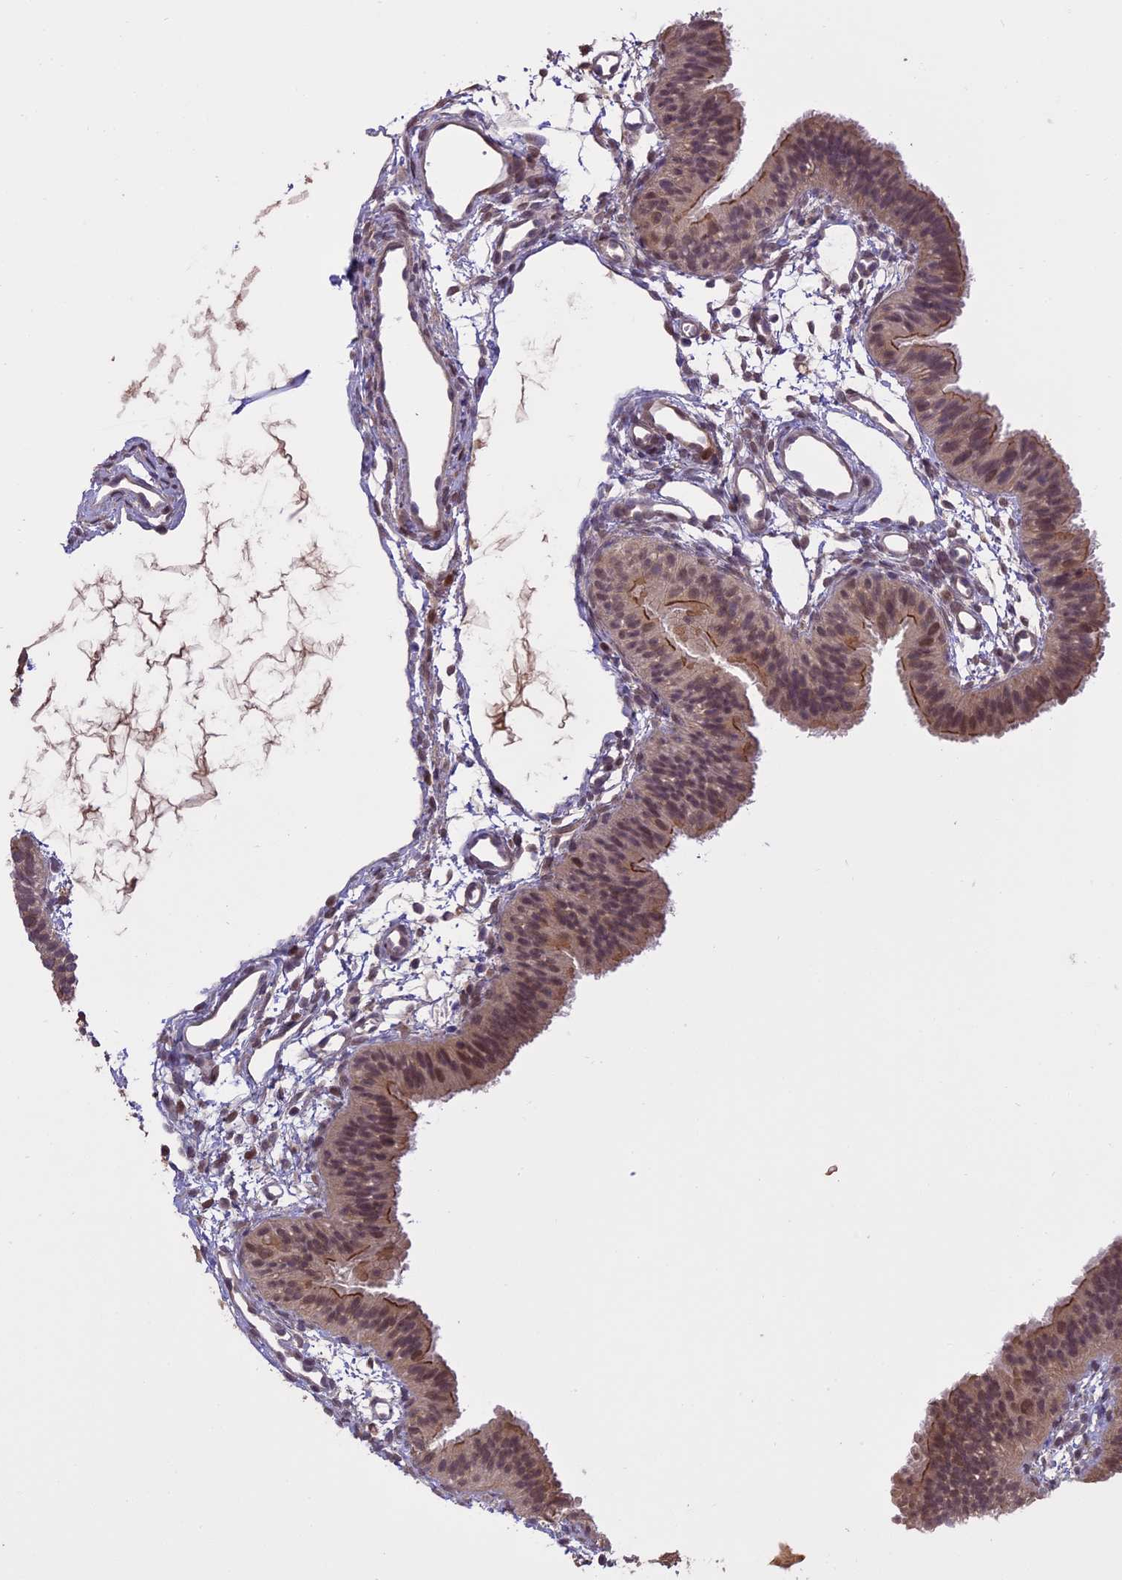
{"staining": {"intensity": "moderate", "quantity": "<25%", "location": "cytoplasmic/membranous"}, "tissue": "fallopian tube", "cell_type": "Glandular cells", "image_type": "normal", "snomed": [{"axis": "morphology", "description": "Normal tissue, NOS"}, {"axis": "topography", "description": "Fallopian tube"}], "caption": "Immunohistochemistry photomicrograph of unremarkable fallopian tube: human fallopian tube stained using IHC displays low levels of moderate protein expression localized specifically in the cytoplasmic/membranous of glandular cells, appearing as a cytoplasmic/membranous brown color.", "gene": "PRELID2", "patient": {"sex": "female", "age": 35}}